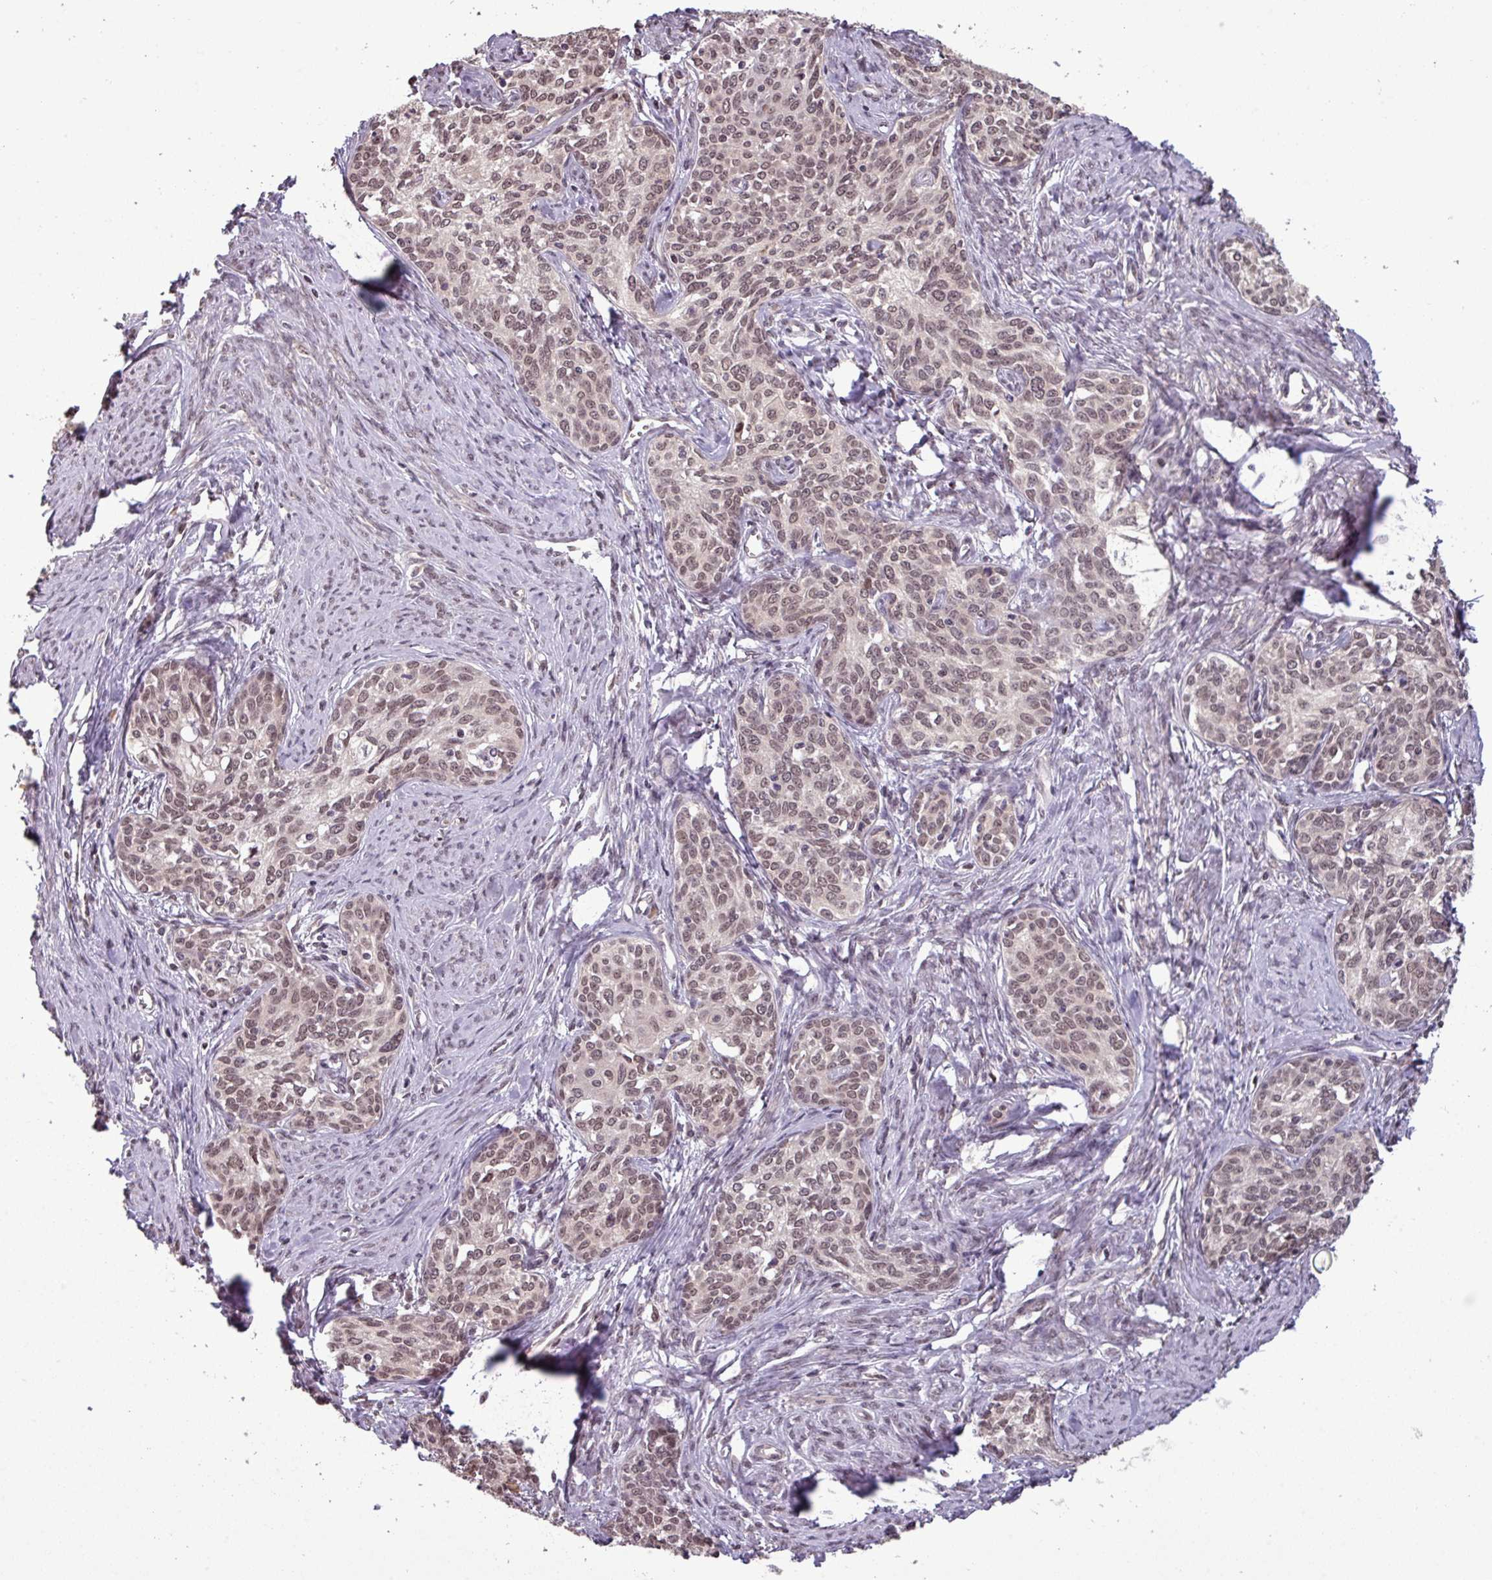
{"staining": {"intensity": "weak", "quantity": "25%-75%", "location": "nuclear"}, "tissue": "cervical cancer", "cell_type": "Tumor cells", "image_type": "cancer", "snomed": [{"axis": "morphology", "description": "Squamous cell carcinoma, NOS"}, {"axis": "morphology", "description": "Adenocarcinoma, NOS"}, {"axis": "topography", "description": "Cervix"}], "caption": "Protein expression analysis of cervical cancer displays weak nuclear staining in about 25%-75% of tumor cells. (IHC, brightfield microscopy, high magnification).", "gene": "NOB1", "patient": {"sex": "female", "age": 52}}